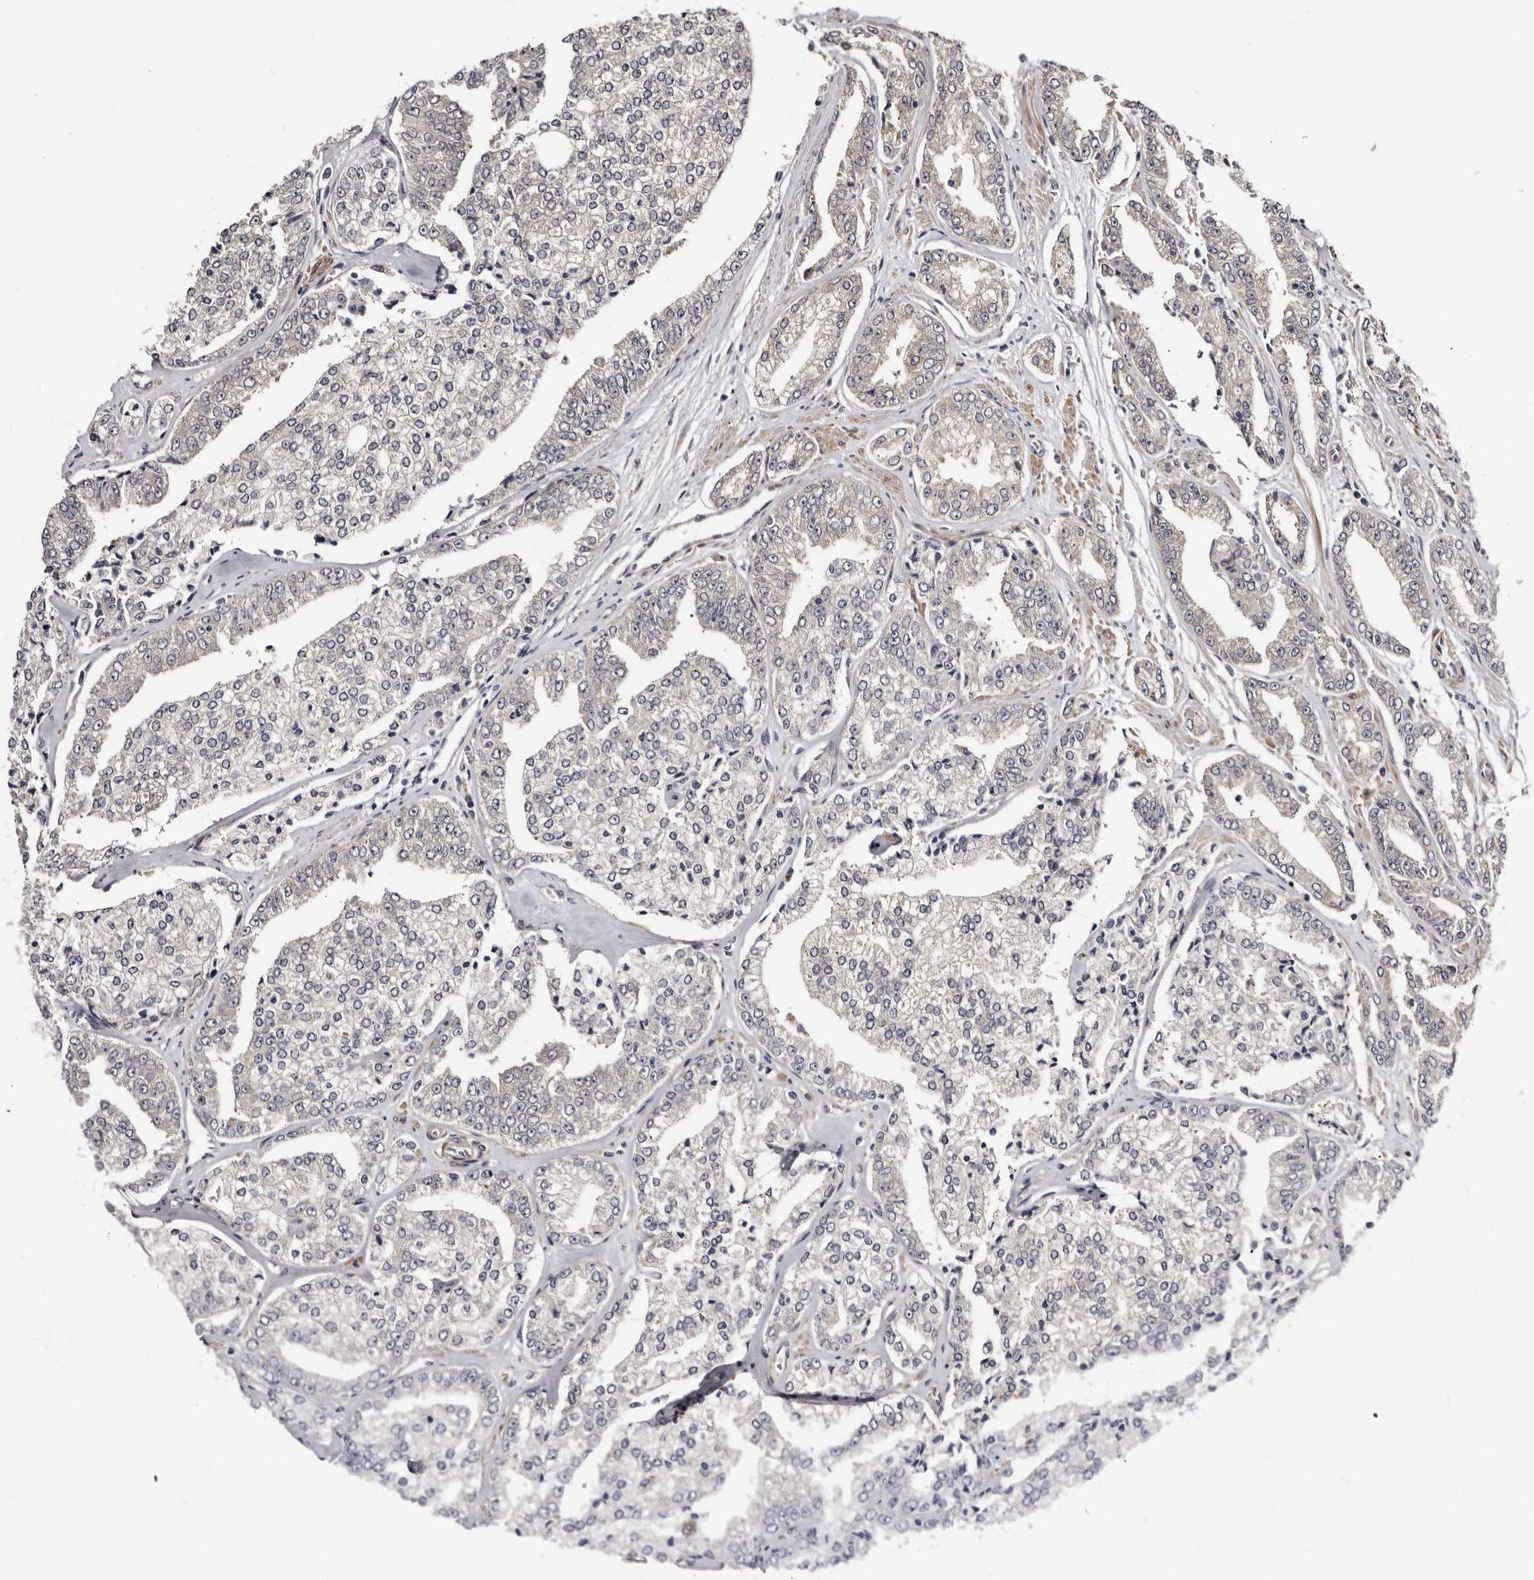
{"staining": {"intensity": "negative", "quantity": "none", "location": "none"}, "tissue": "prostate cancer", "cell_type": "Tumor cells", "image_type": "cancer", "snomed": [{"axis": "morphology", "description": "Adenocarcinoma, High grade"}, {"axis": "topography", "description": "Prostate"}], "caption": "High-grade adenocarcinoma (prostate) was stained to show a protein in brown. There is no significant staining in tumor cells. (DAB (3,3'-diaminobenzidine) immunohistochemistry, high magnification).", "gene": "SBDS", "patient": {"sex": "male", "age": 71}}